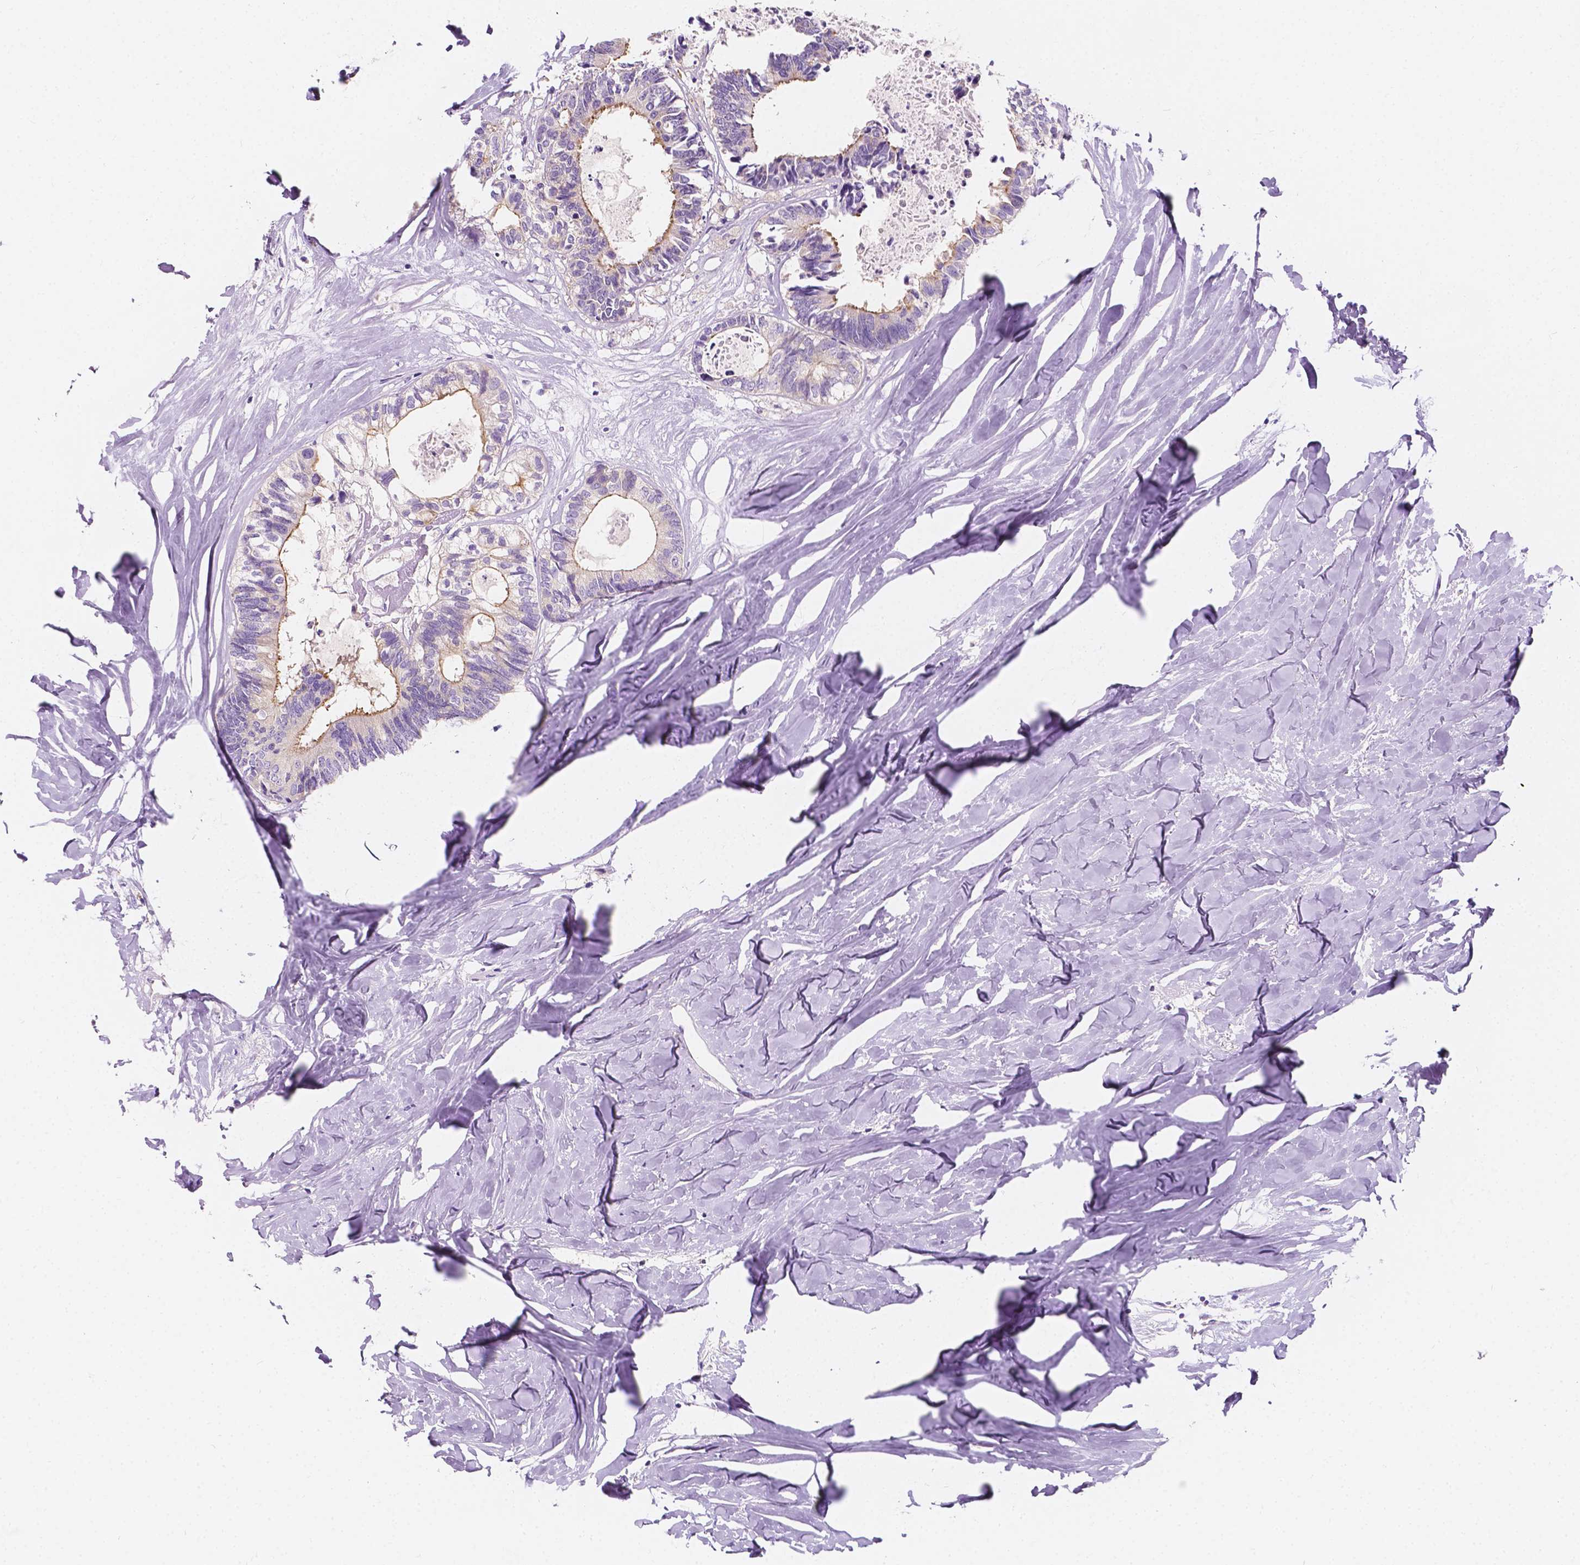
{"staining": {"intensity": "negative", "quantity": "none", "location": "none"}, "tissue": "colorectal cancer", "cell_type": "Tumor cells", "image_type": "cancer", "snomed": [{"axis": "morphology", "description": "Adenocarcinoma, NOS"}, {"axis": "topography", "description": "Colon"}, {"axis": "topography", "description": "Rectum"}], "caption": "Tumor cells show no significant protein positivity in colorectal cancer.", "gene": "SIRT2", "patient": {"sex": "male", "age": 57}}